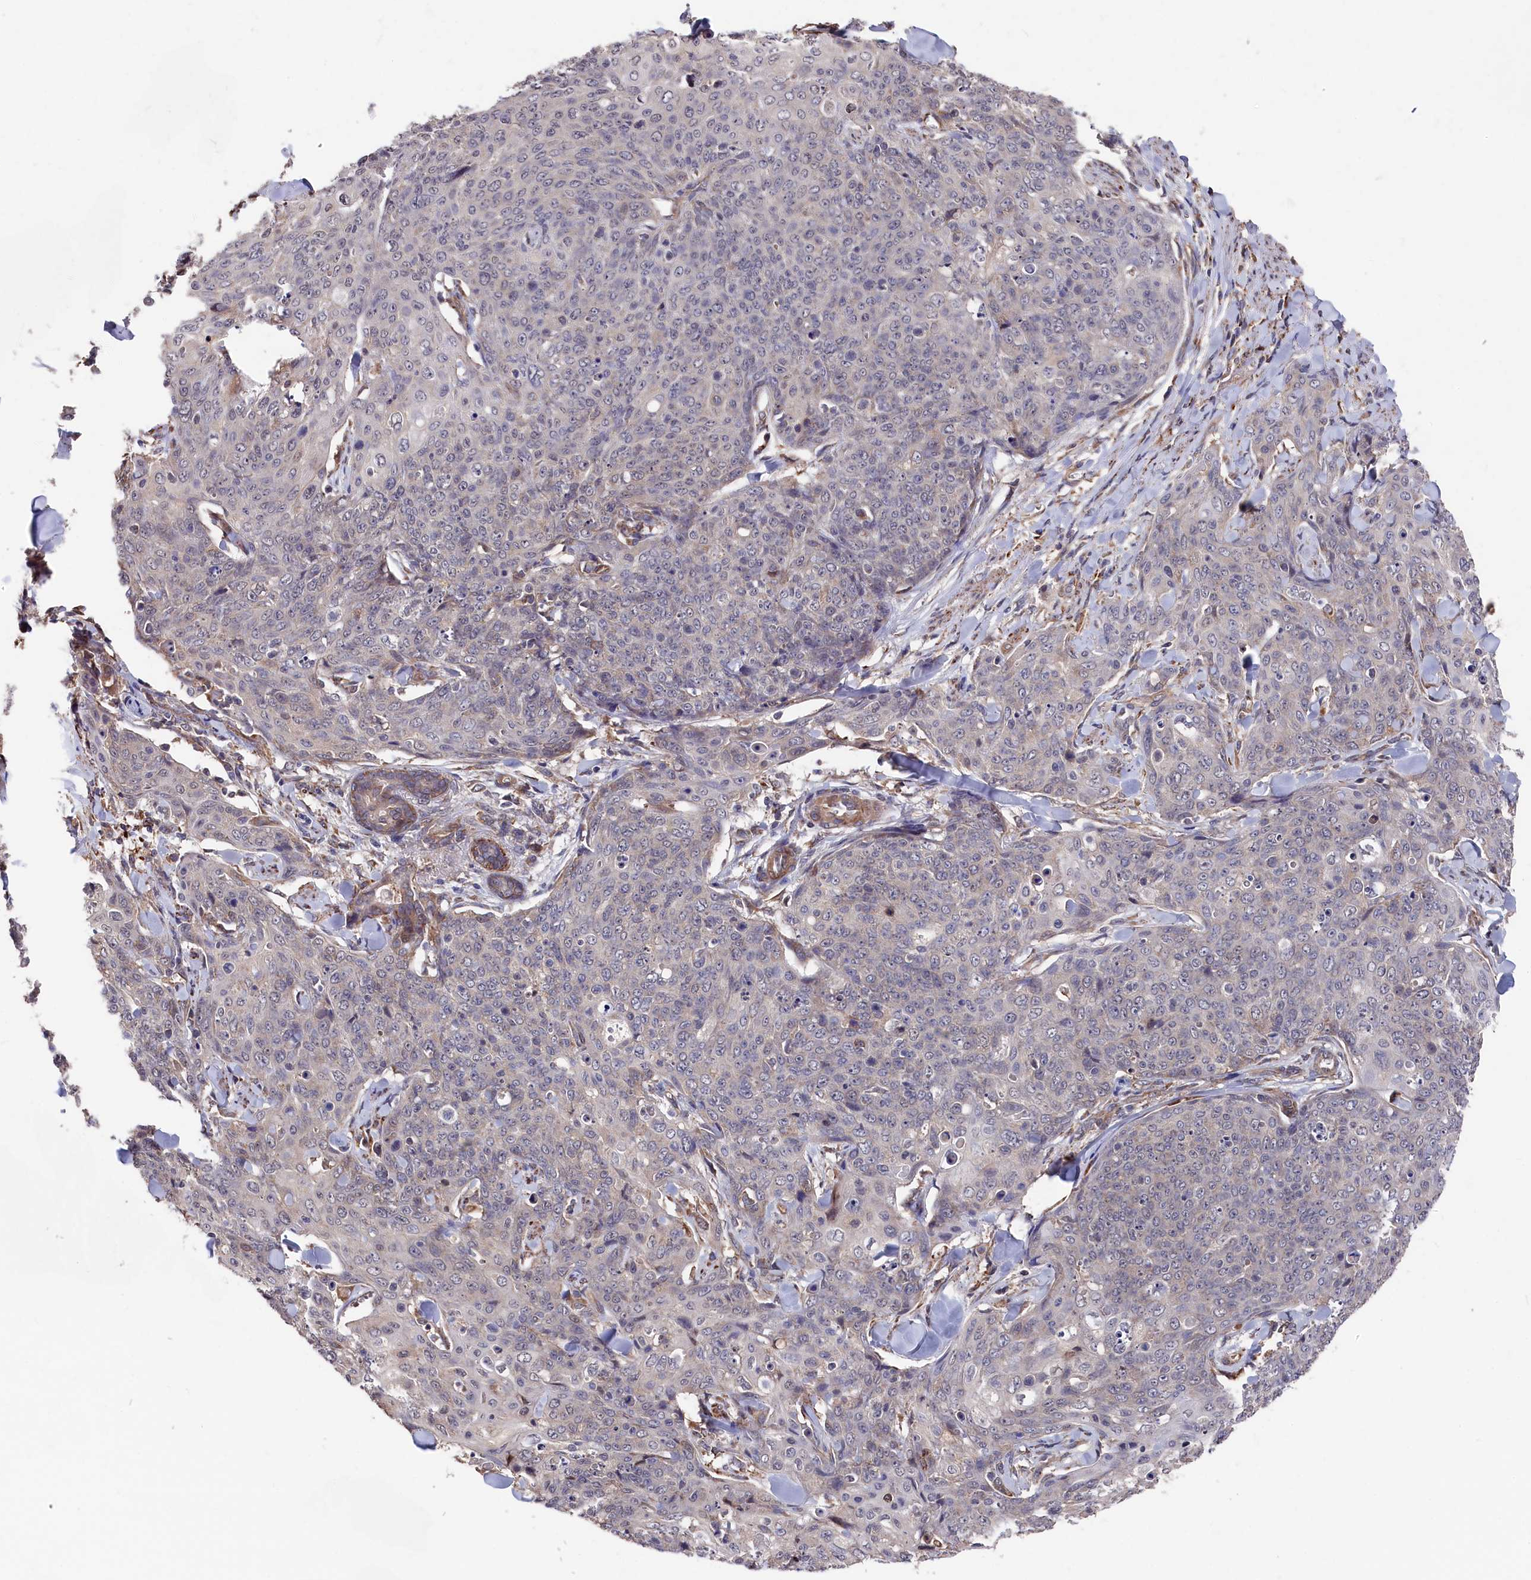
{"staining": {"intensity": "negative", "quantity": "none", "location": "none"}, "tissue": "skin cancer", "cell_type": "Tumor cells", "image_type": "cancer", "snomed": [{"axis": "morphology", "description": "Squamous cell carcinoma, NOS"}, {"axis": "topography", "description": "Skin"}, {"axis": "topography", "description": "Vulva"}], "caption": "The immunohistochemistry (IHC) micrograph has no significant expression in tumor cells of skin cancer tissue.", "gene": "SLC12A4", "patient": {"sex": "female", "age": 85}}